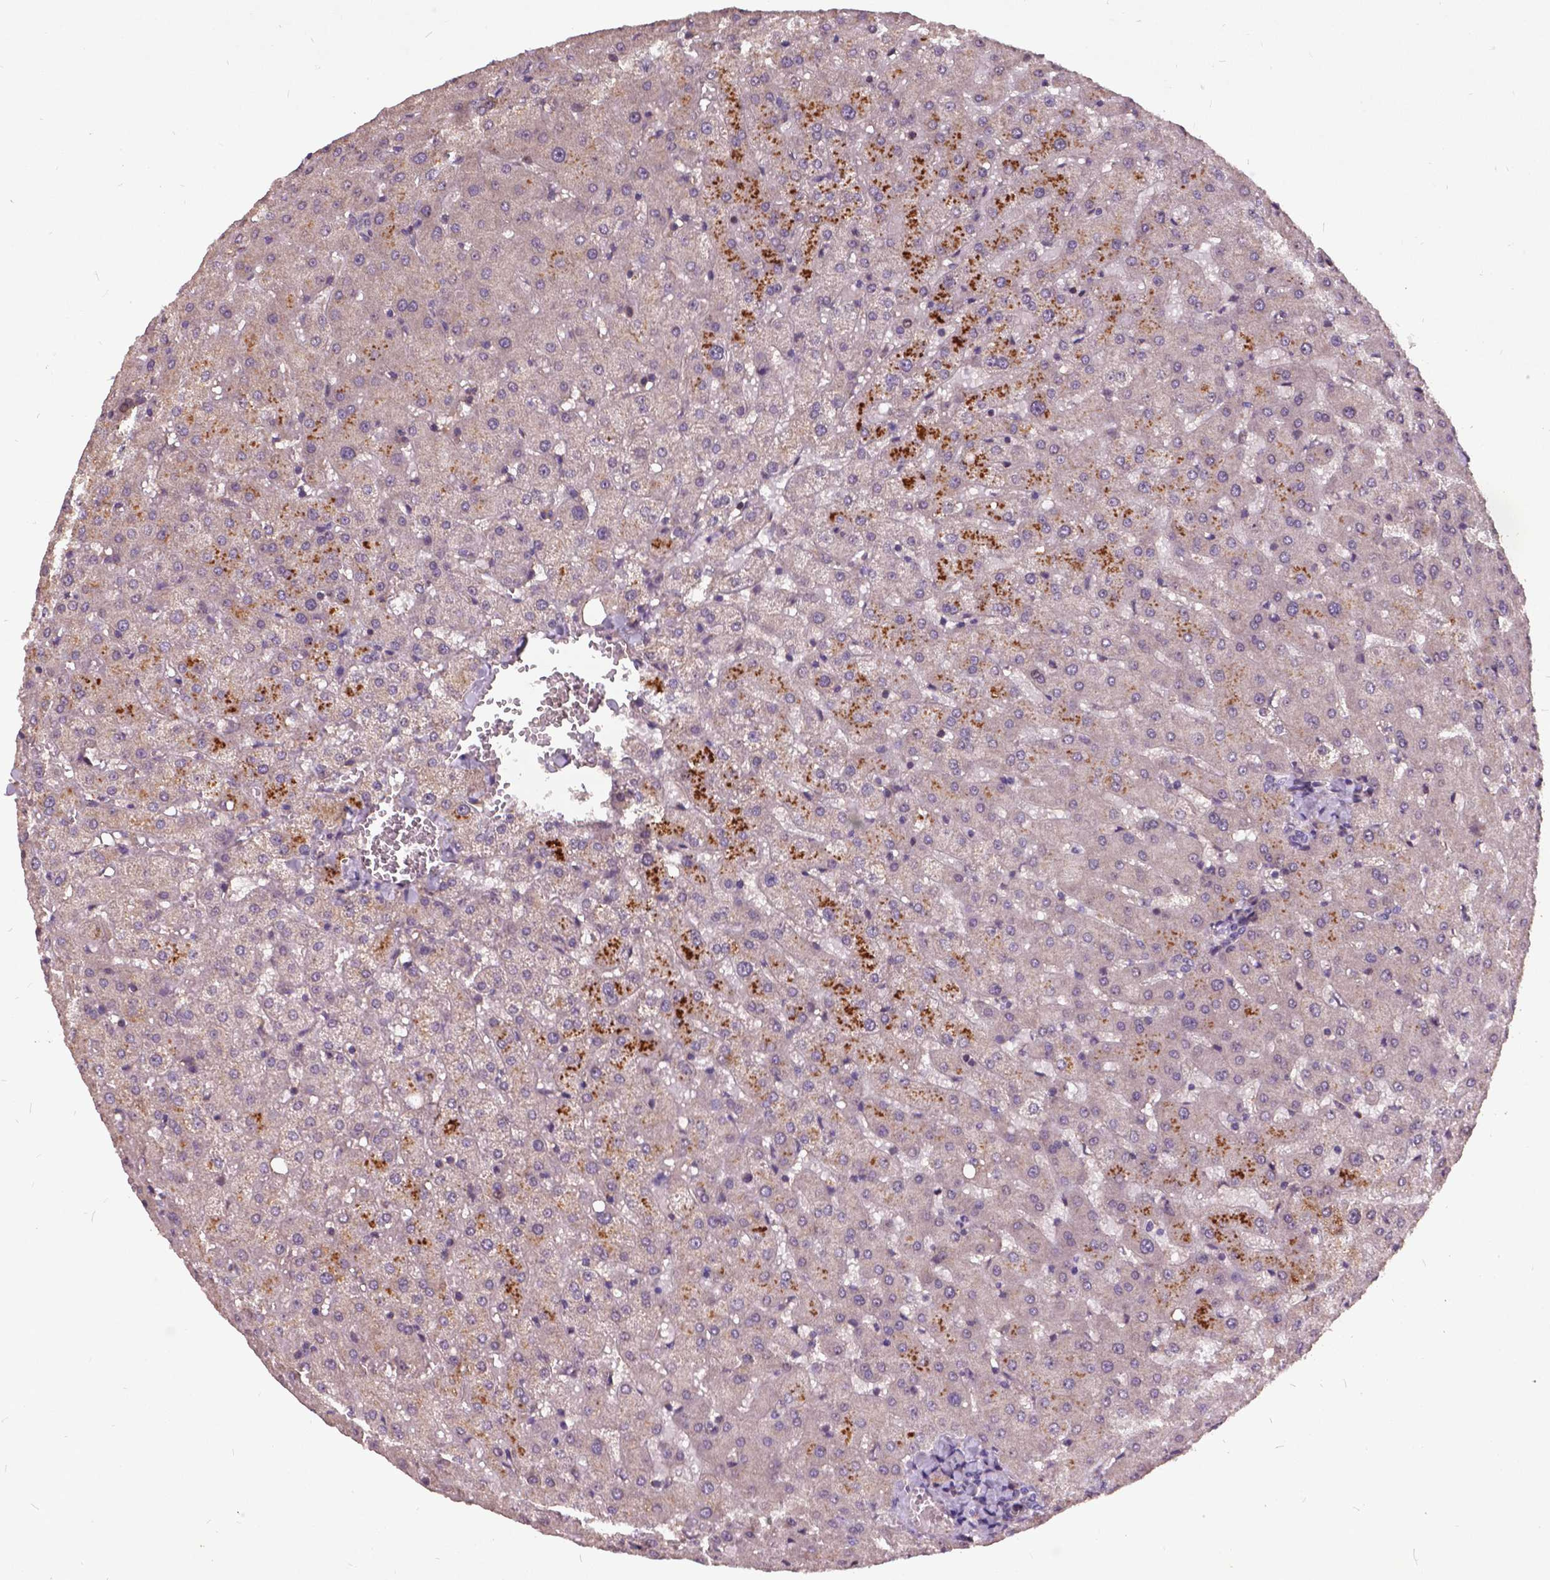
{"staining": {"intensity": "negative", "quantity": "none", "location": "none"}, "tissue": "liver", "cell_type": "Cholangiocytes", "image_type": "normal", "snomed": [{"axis": "morphology", "description": "Normal tissue, NOS"}, {"axis": "topography", "description": "Liver"}], "caption": "Immunohistochemistry (IHC) micrograph of normal liver stained for a protein (brown), which reveals no positivity in cholangiocytes.", "gene": "AP1S3", "patient": {"sex": "female", "age": 50}}